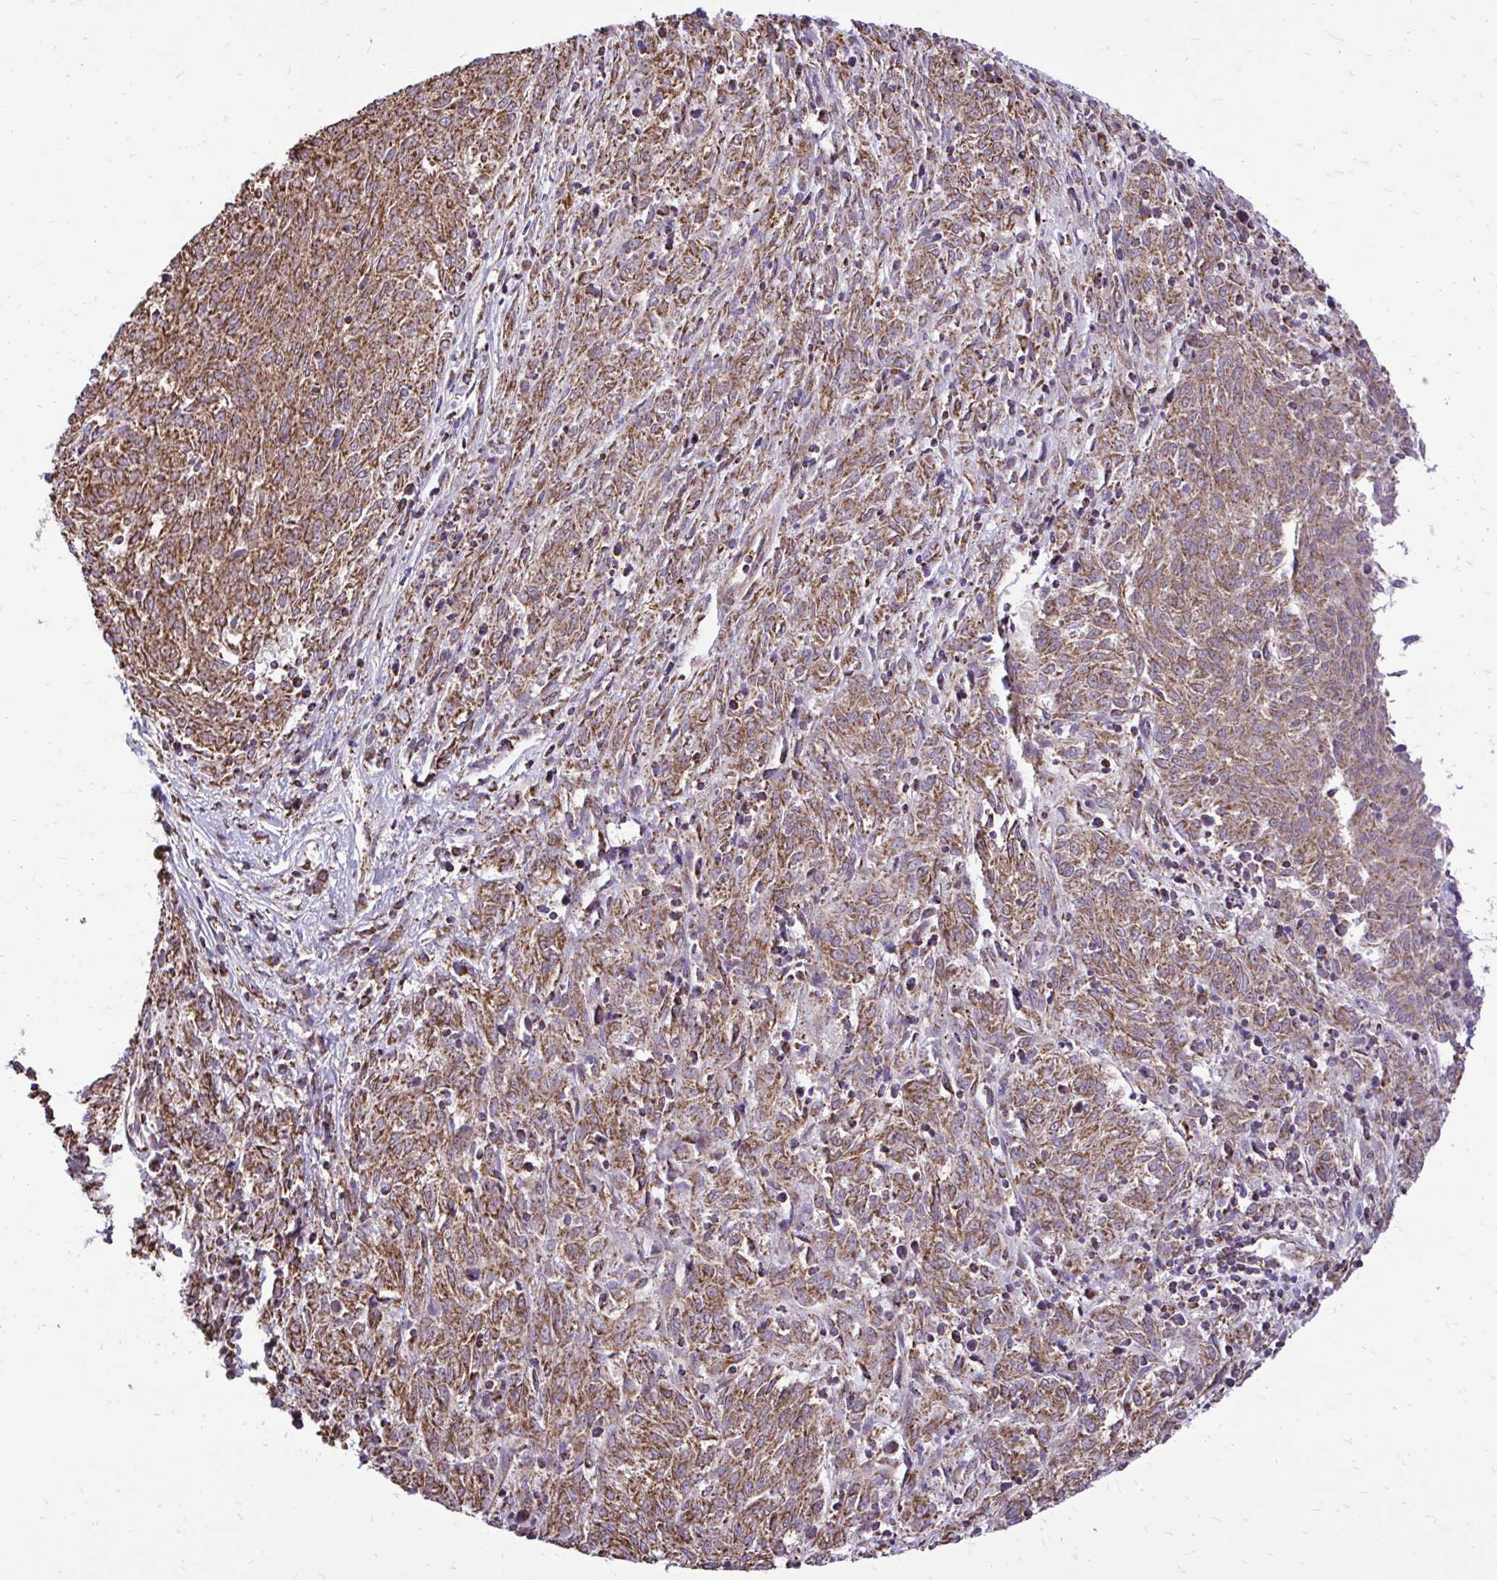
{"staining": {"intensity": "moderate", "quantity": ">75%", "location": "cytoplasmic/membranous"}, "tissue": "melanoma", "cell_type": "Tumor cells", "image_type": "cancer", "snomed": [{"axis": "morphology", "description": "Malignant melanoma, NOS"}, {"axis": "topography", "description": "Skin"}], "caption": "Protein analysis of melanoma tissue reveals moderate cytoplasmic/membranous positivity in approximately >75% of tumor cells.", "gene": "UBE2C", "patient": {"sex": "female", "age": 72}}